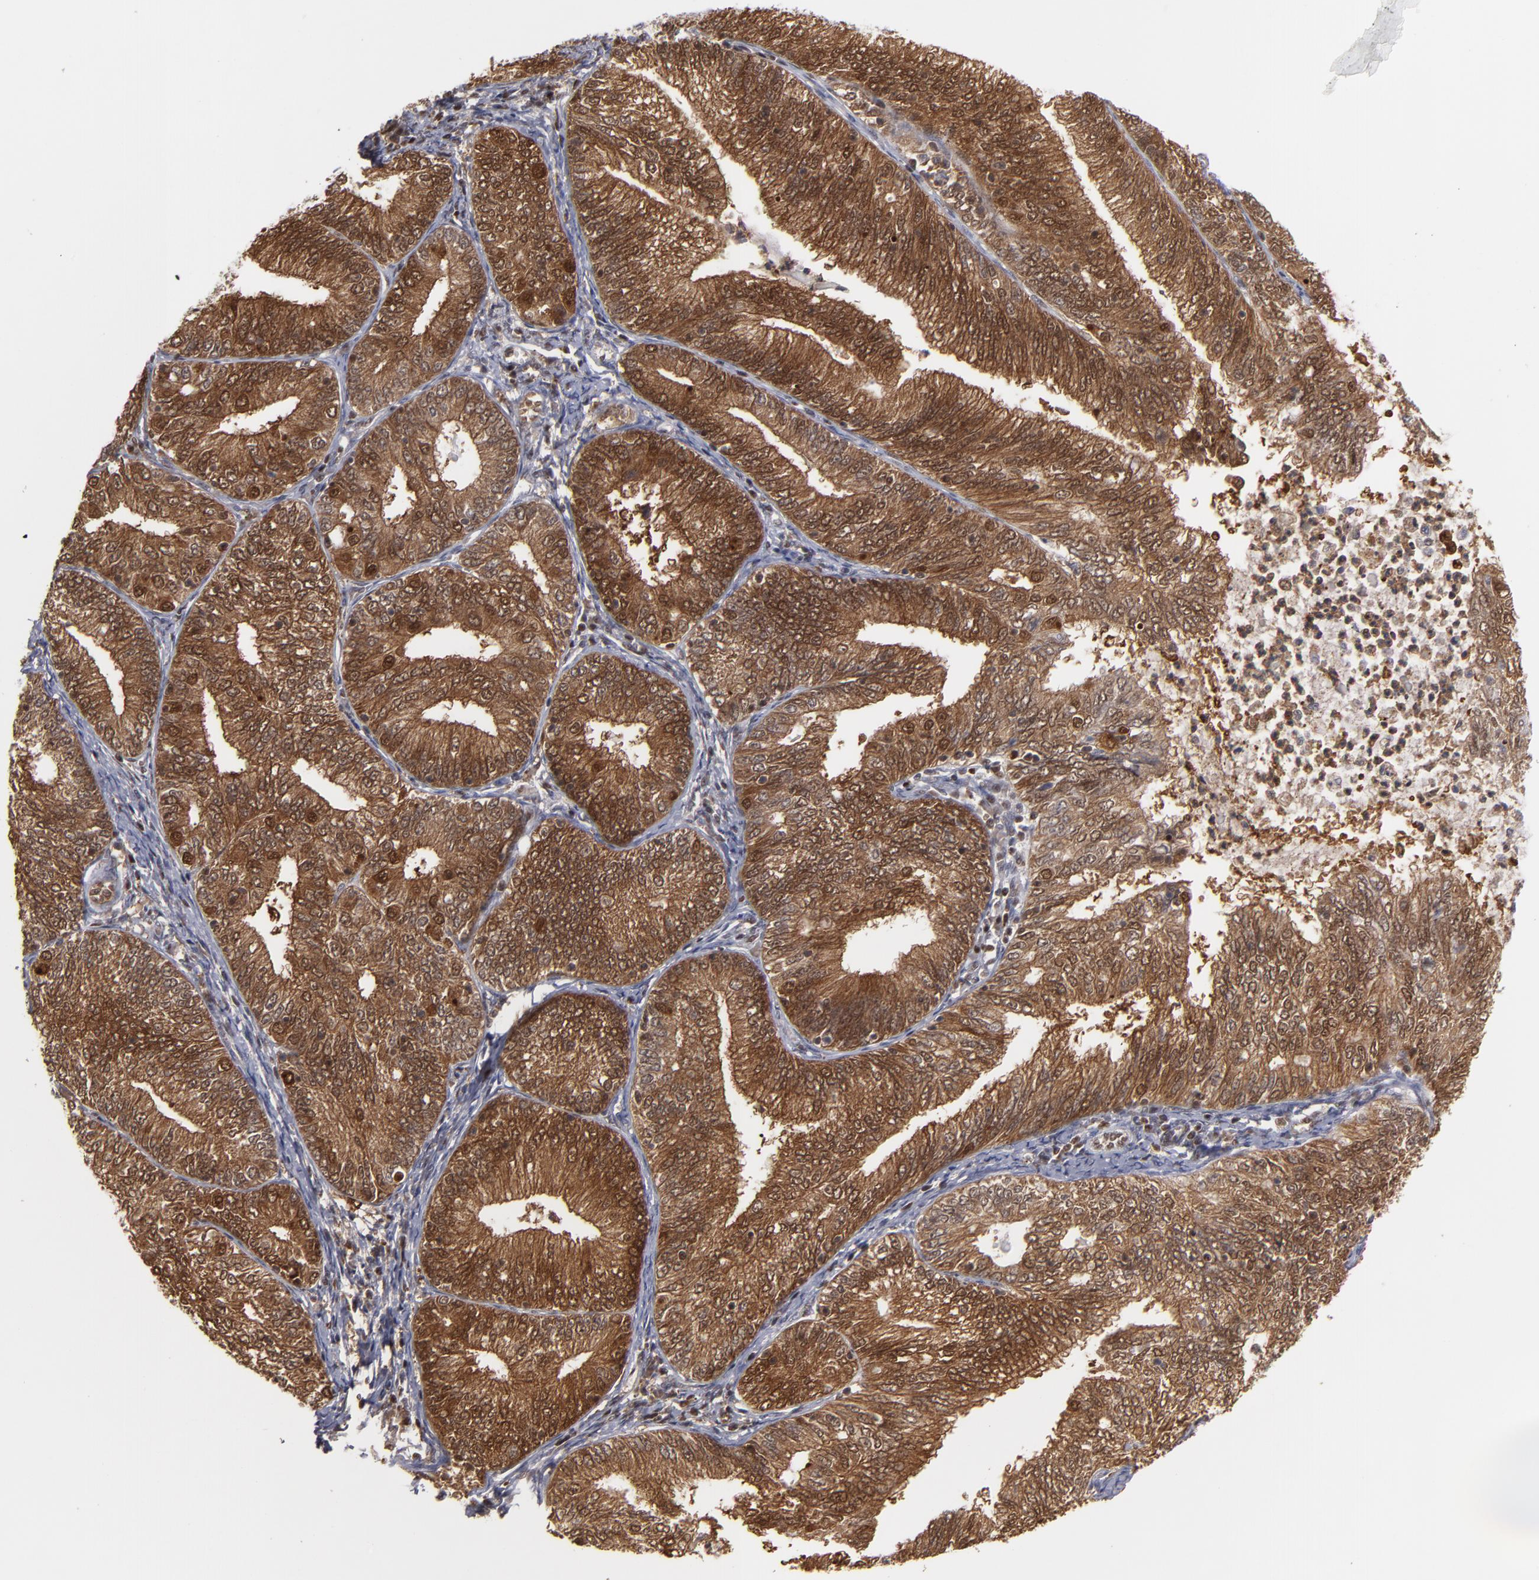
{"staining": {"intensity": "strong", "quantity": ">75%", "location": "cytoplasmic/membranous,nuclear"}, "tissue": "endometrial cancer", "cell_type": "Tumor cells", "image_type": "cancer", "snomed": [{"axis": "morphology", "description": "Adenocarcinoma, NOS"}, {"axis": "topography", "description": "Endometrium"}], "caption": "Immunohistochemistry (IHC) (DAB) staining of human endometrial cancer displays strong cytoplasmic/membranous and nuclear protein staining in approximately >75% of tumor cells.", "gene": "GSR", "patient": {"sex": "female", "age": 69}}